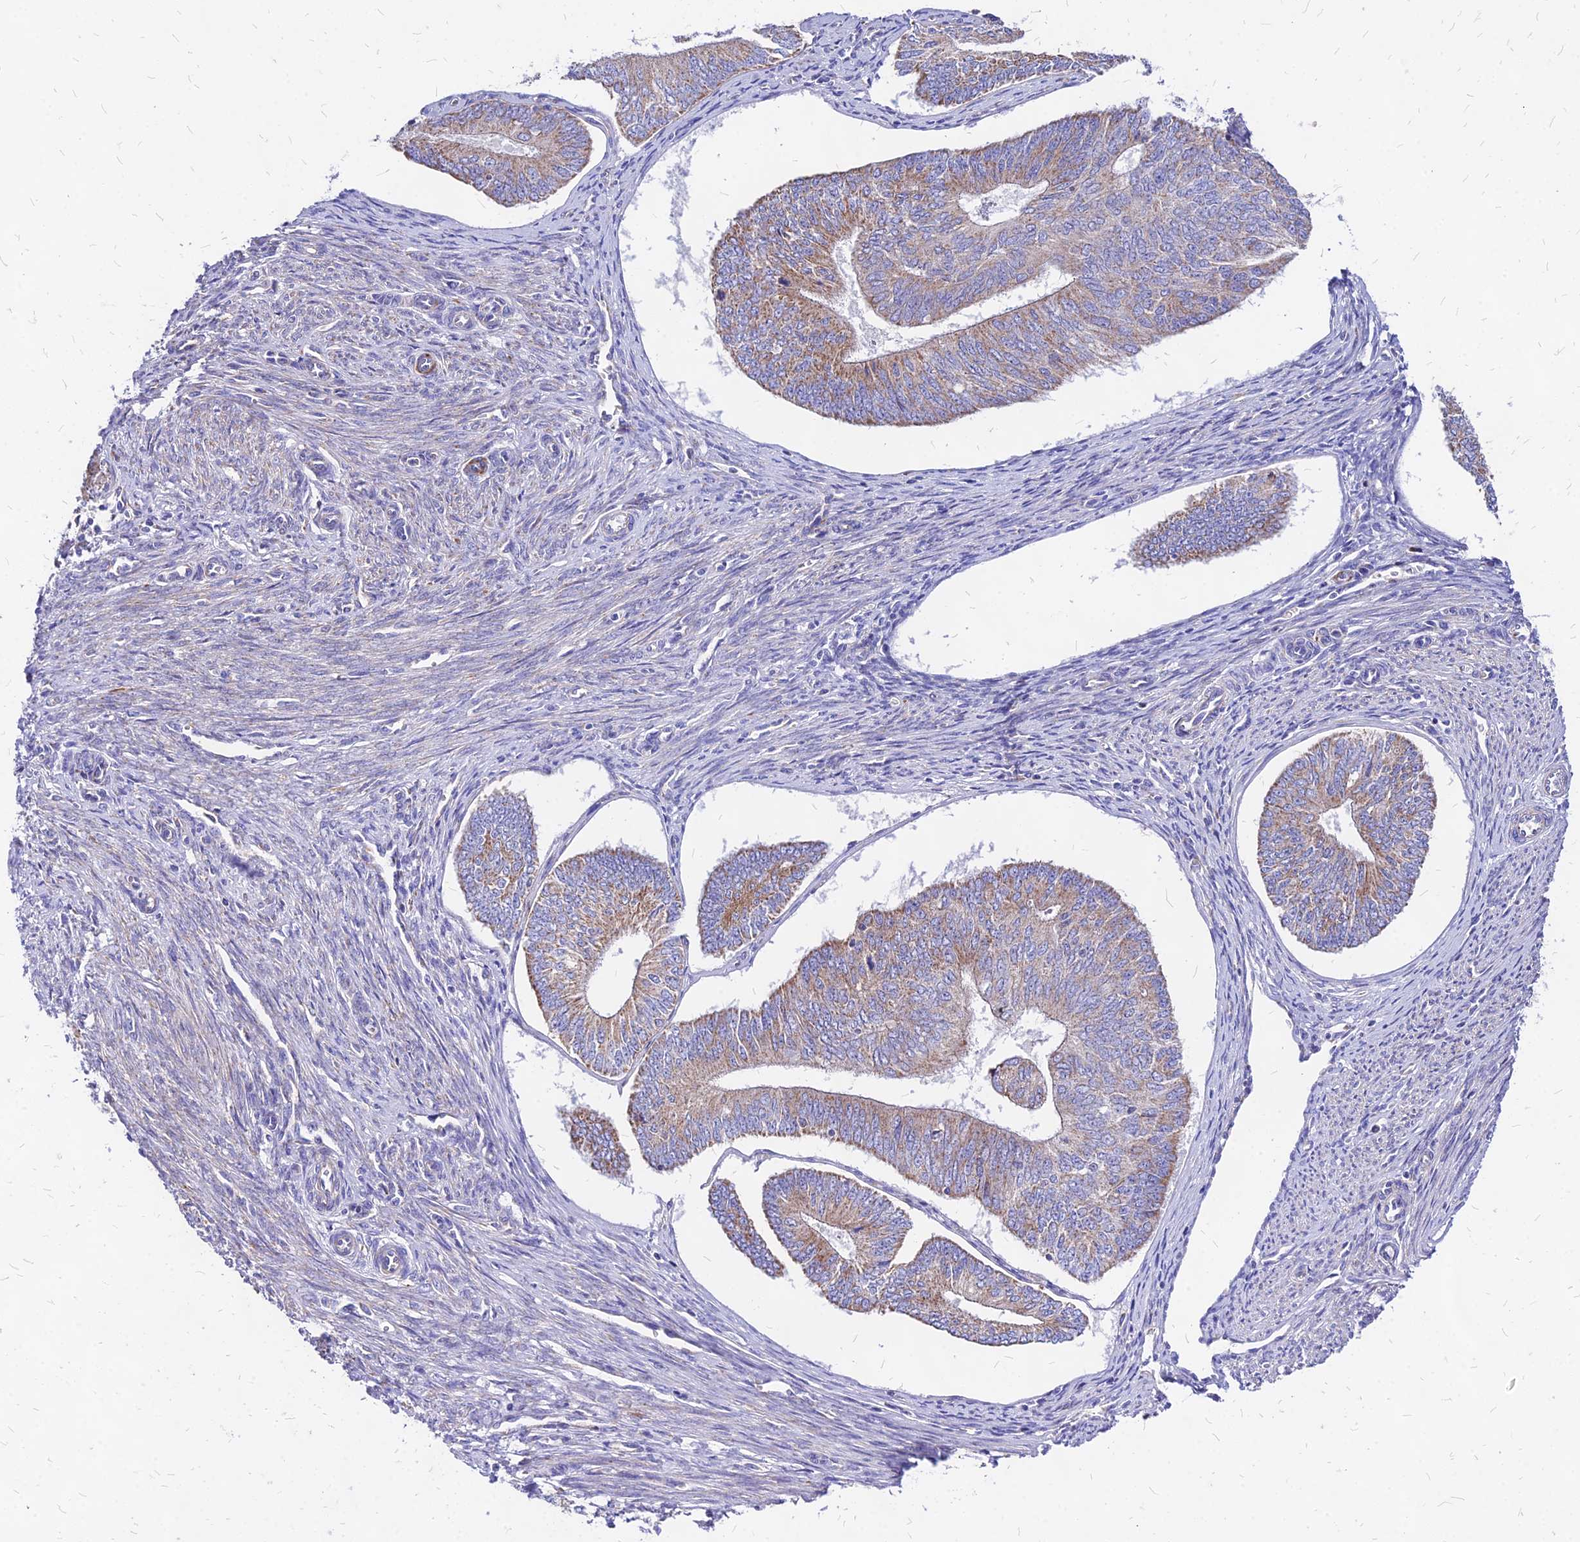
{"staining": {"intensity": "weak", "quantity": ">75%", "location": "cytoplasmic/membranous"}, "tissue": "endometrial cancer", "cell_type": "Tumor cells", "image_type": "cancer", "snomed": [{"axis": "morphology", "description": "Adenocarcinoma, NOS"}, {"axis": "topography", "description": "Endometrium"}], "caption": "Weak cytoplasmic/membranous expression is seen in about >75% of tumor cells in endometrial cancer.", "gene": "MRPL3", "patient": {"sex": "female", "age": 68}}